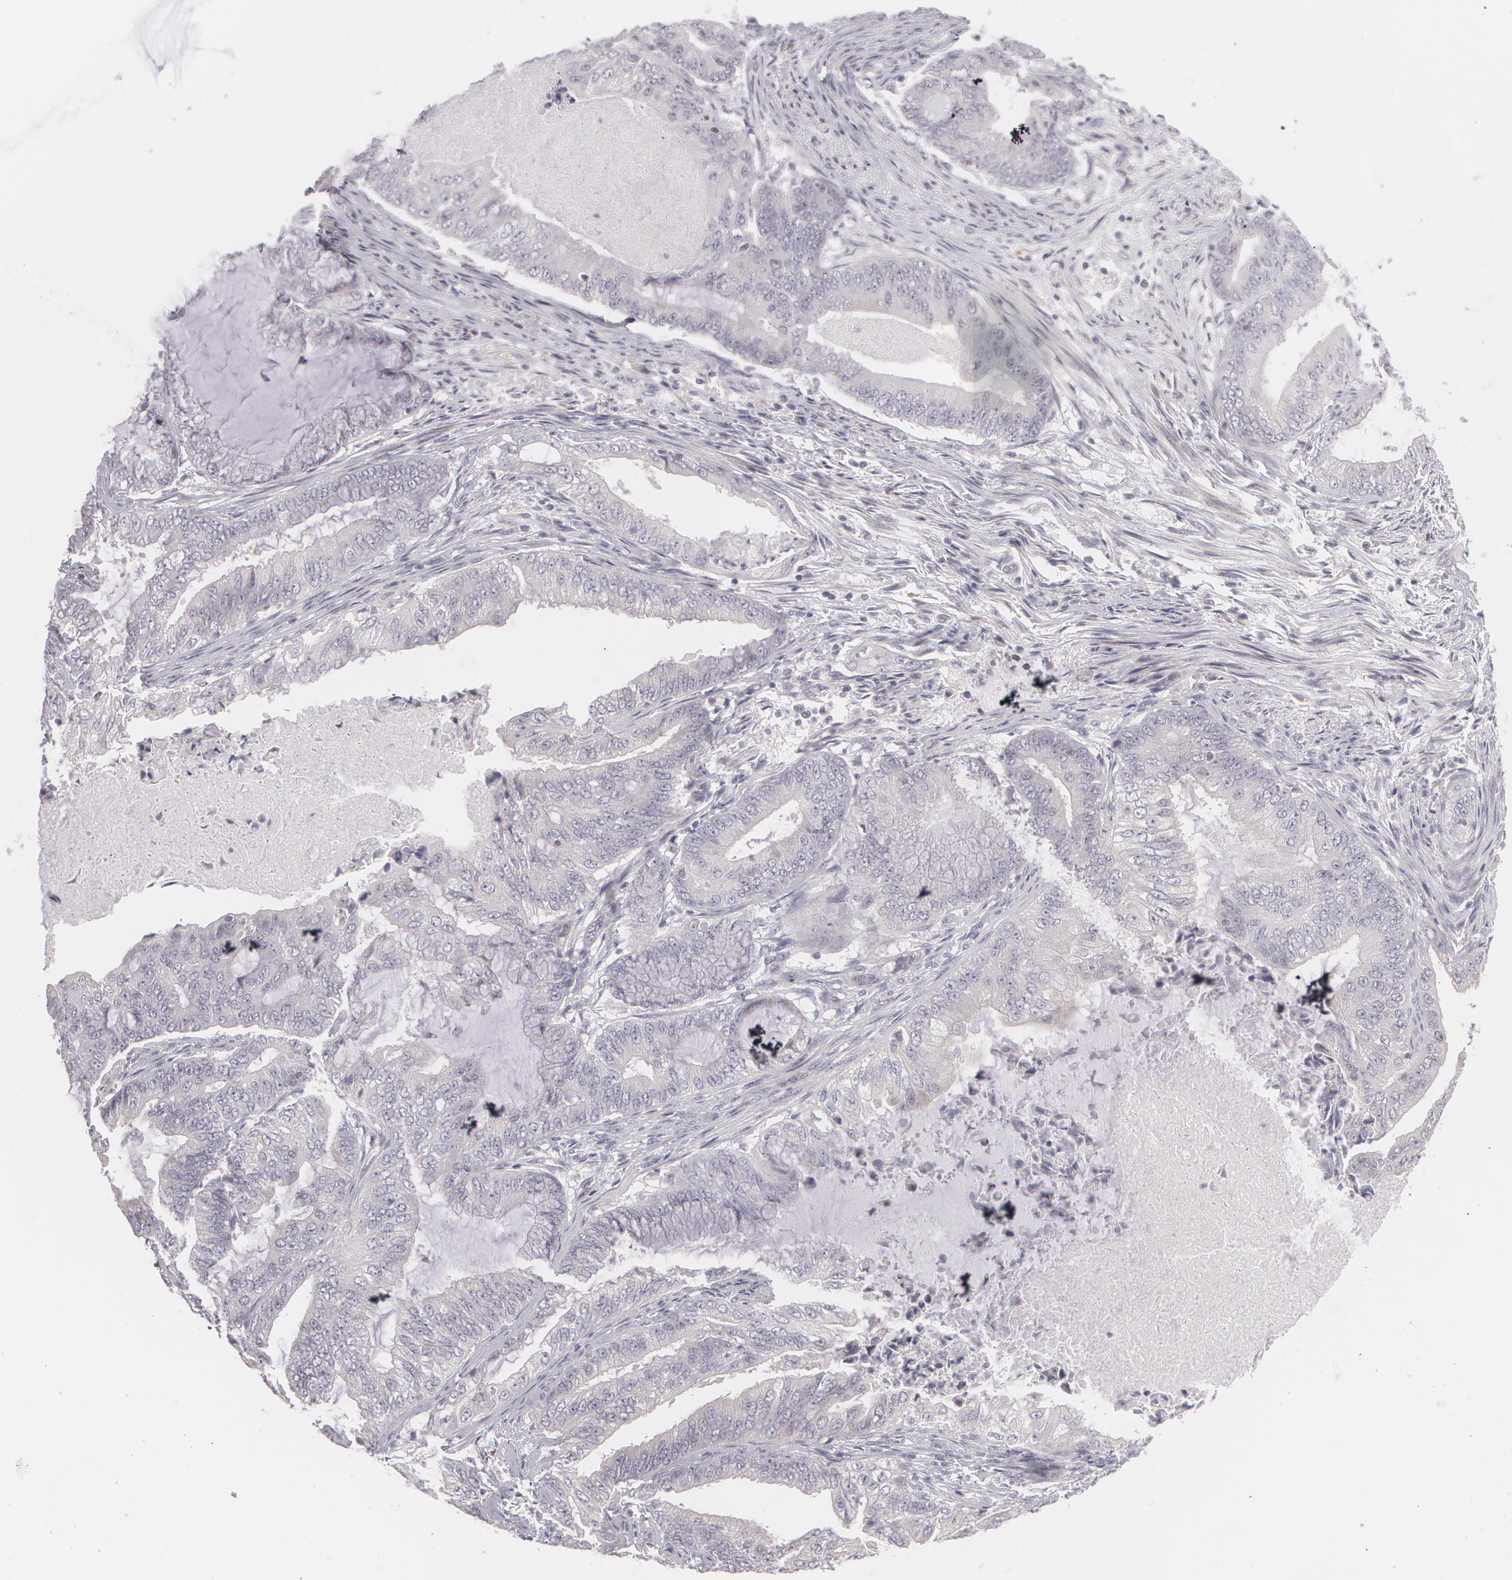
{"staining": {"intensity": "negative", "quantity": "none", "location": "none"}, "tissue": "endometrial cancer", "cell_type": "Tumor cells", "image_type": "cancer", "snomed": [{"axis": "morphology", "description": "Adenocarcinoma, NOS"}, {"axis": "topography", "description": "Endometrium"}], "caption": "Protein analysis of endometrial cancer reveals no significant positivity in tumor cells.", "gene": "ZBTB16", "patient": {"sex": "female", "age": 63}}